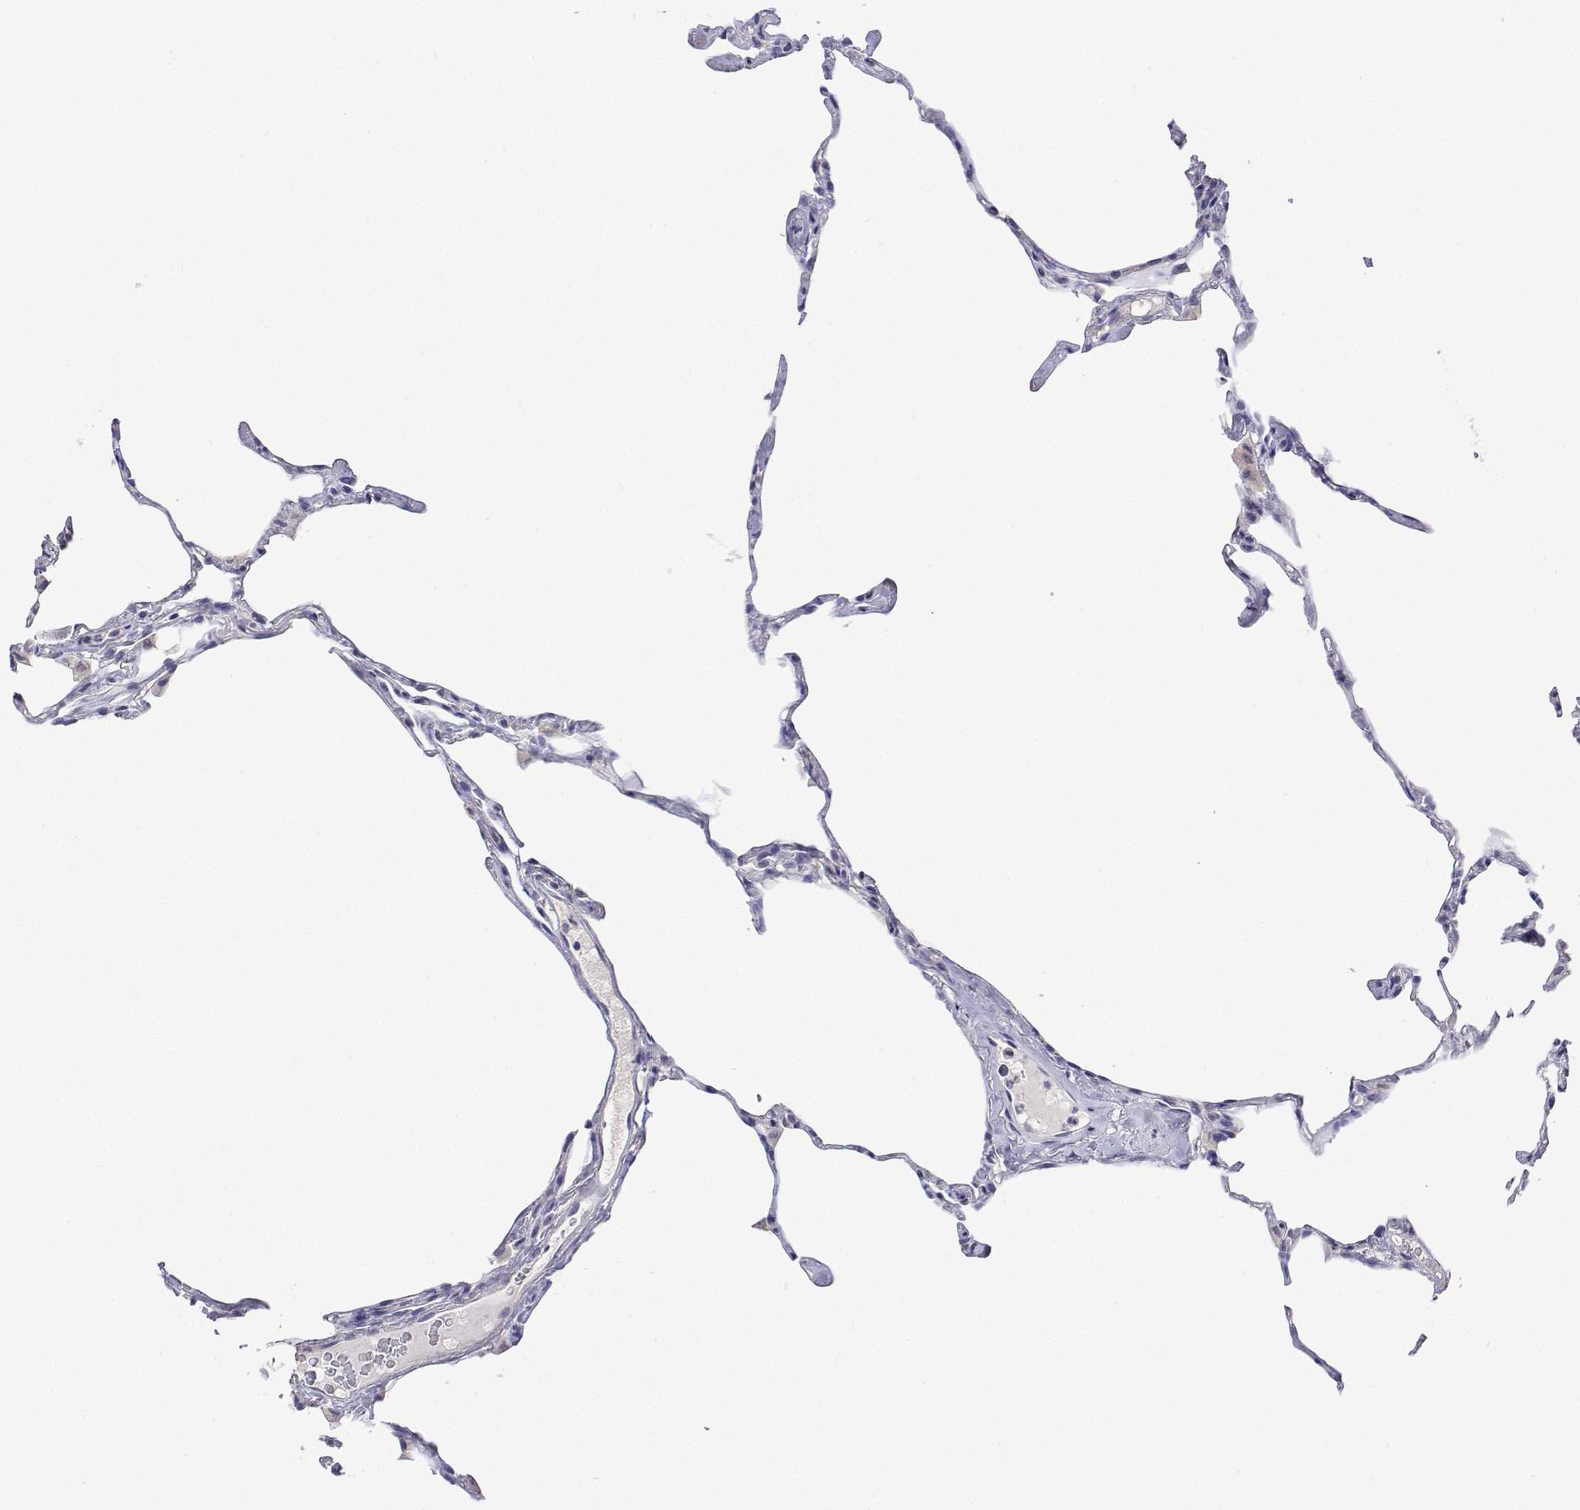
{"staining": {"intensity": "negative", "quantity": "none", "location": "none"}, "tissue": "lung", "cell_type": "Alveolar cells", "image_type": "normal", "snomed": [{"axis": "morphology", "description": "Normal tissue, NOS"}, {"axis": "topography", "description": "Lung"}], "caption": "Immunohistochemistry of normal human lung displays no positivity in alveolar cells. (Immunohistochemistry, brightfield microscopy, high magnification).", "gene": "PLCB1", "patient": {"sex": "male", "age": 65}}